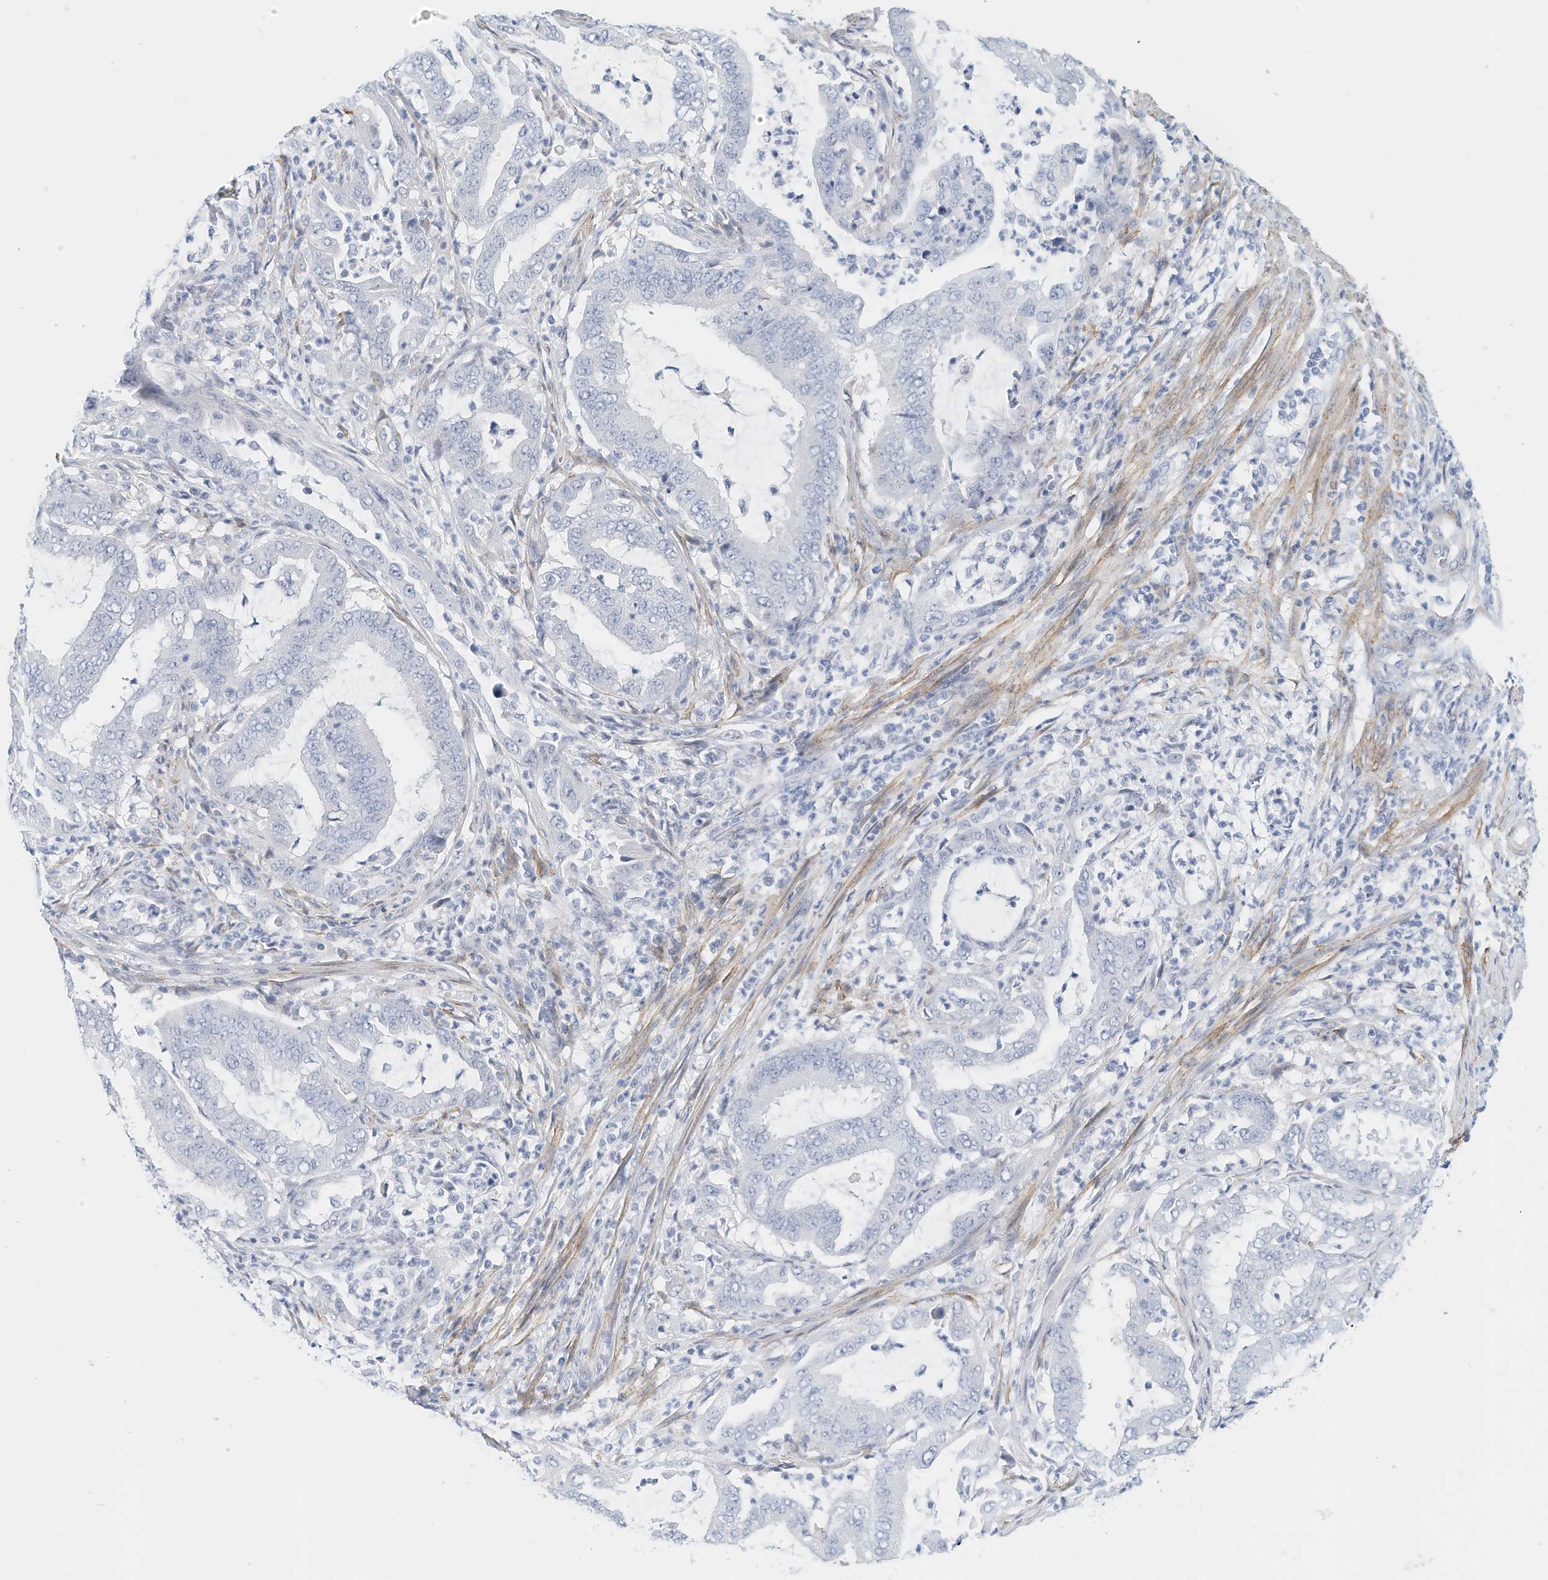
{"staining": {"intensity": "negative", "quantity": "none", "location": "none"}, "tissue": "endometrial cancer", "cell_type": "Tumor cells", "image_type": "cancer", "snomed": [{"axis": "morphology", "description": "Adenocarcinoma, NOS"}, {"axis": "topography", "description": "Endometrium"}], "caption": "IHC histopathology image of neoplastic tissue: adenocarcinoma (endometrial) stained with DAB demonstrates no significant protein expression in tumor cells.", "gene": "ARHGAP28", "patient": {"sex": "female", "age": 51}}